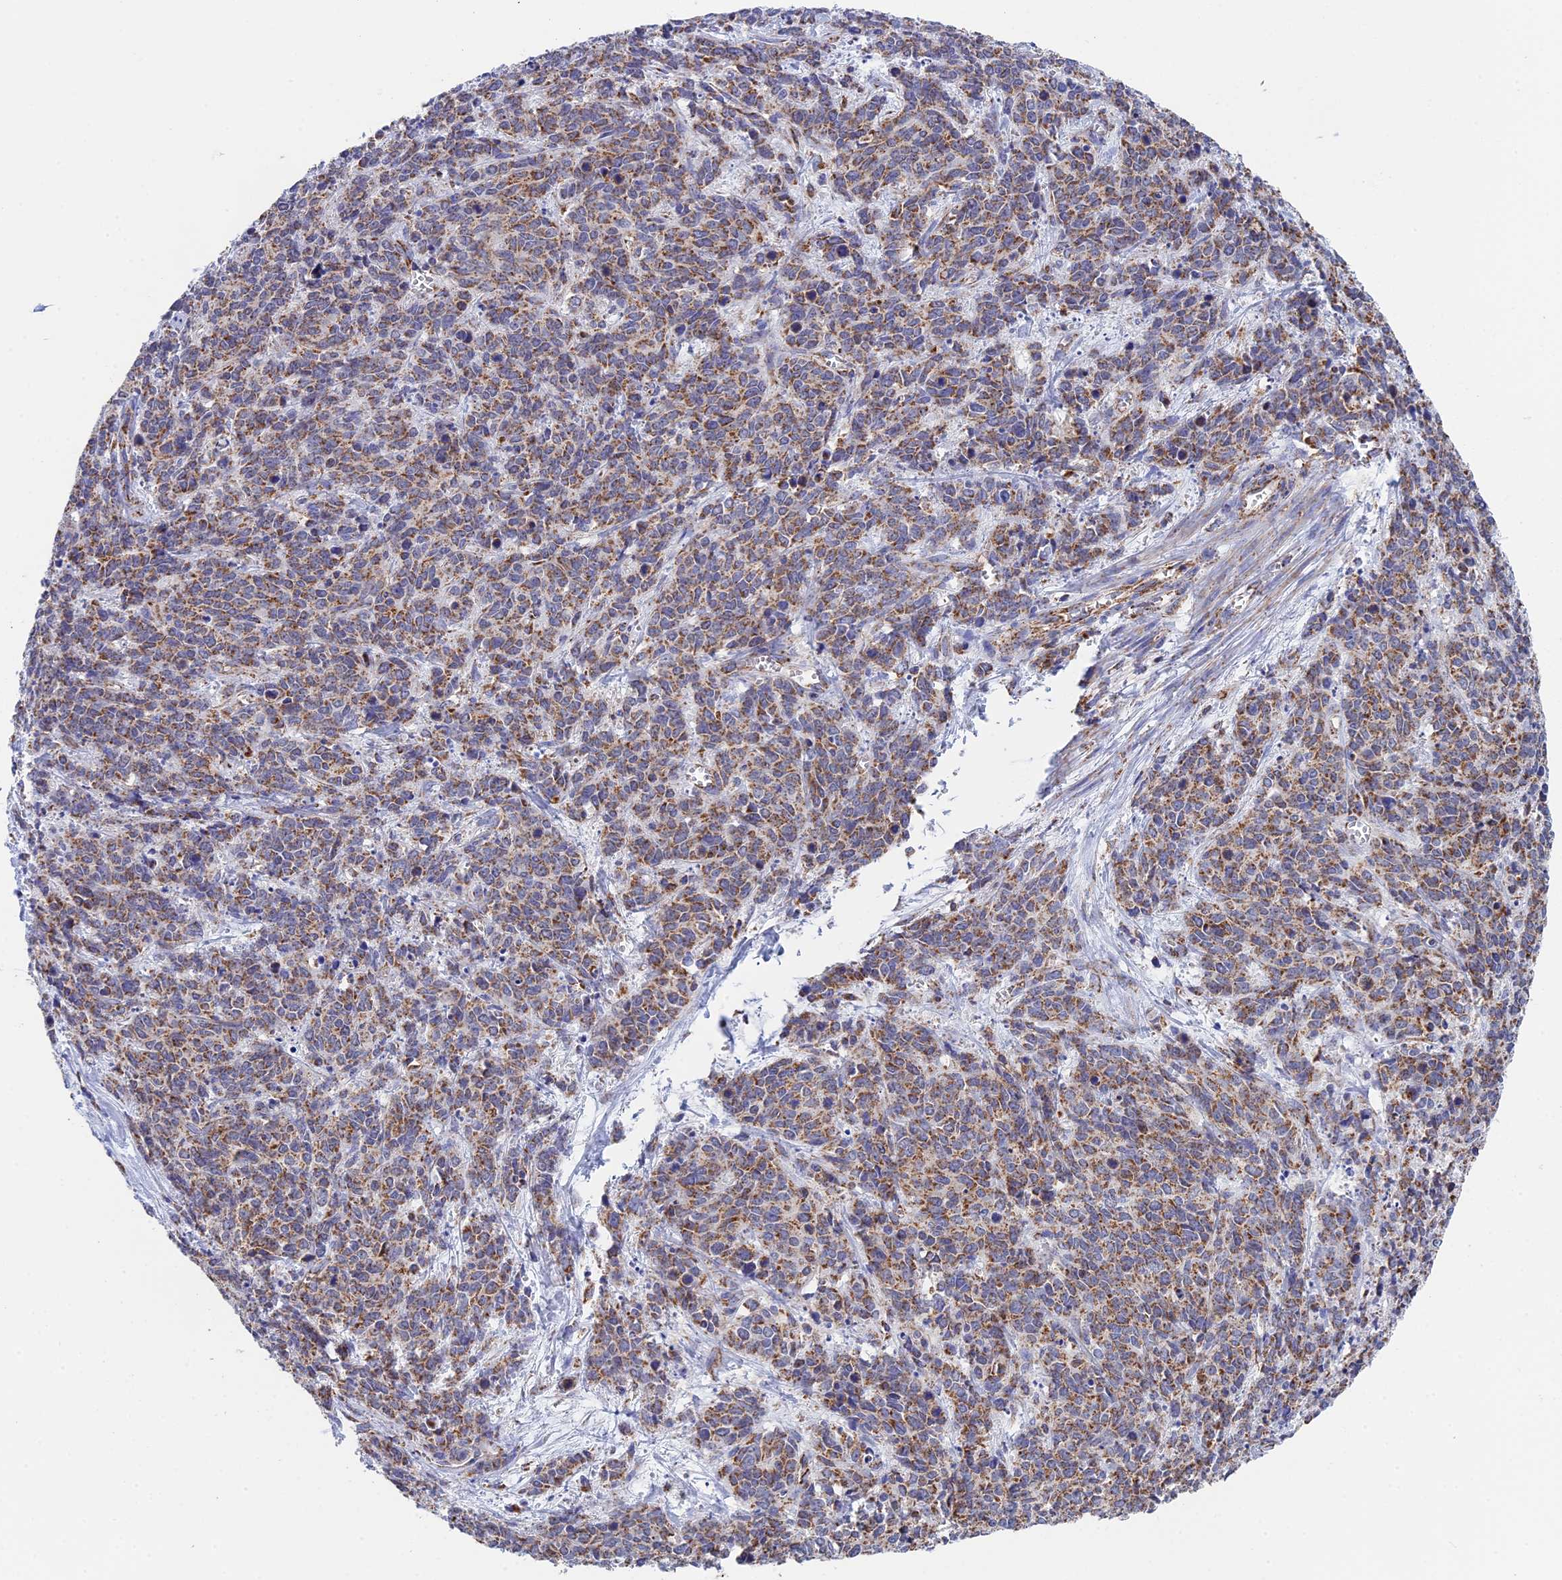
{"staining": {"intensity": "moderate", "quantity": ">75%", "location": "cytoplasmic/membranous"}, "tissue": "cervical cancer", "cell_type": "Tumor cells", "image_type": "cancer", "snomed": [{"axis": "morphology", "description": "Squamous cell carcinoma, NOS"}, {"axis": "topography", "description": "Cervix"}], "caption": "The immunohistochemical stain labels moderate cytoplasmic/membranous expression in tumor cells of cervical cancer (squamous cell carcinoma) tissue. The protein is stained brown, and the nuclei are stained in blue (DAB (3,3'-diaminobenzidine) IHC with brightfield microscopy, high magnification).", "gene": "NDUFA5", "patient": {"sex": "female", "age": 60}}